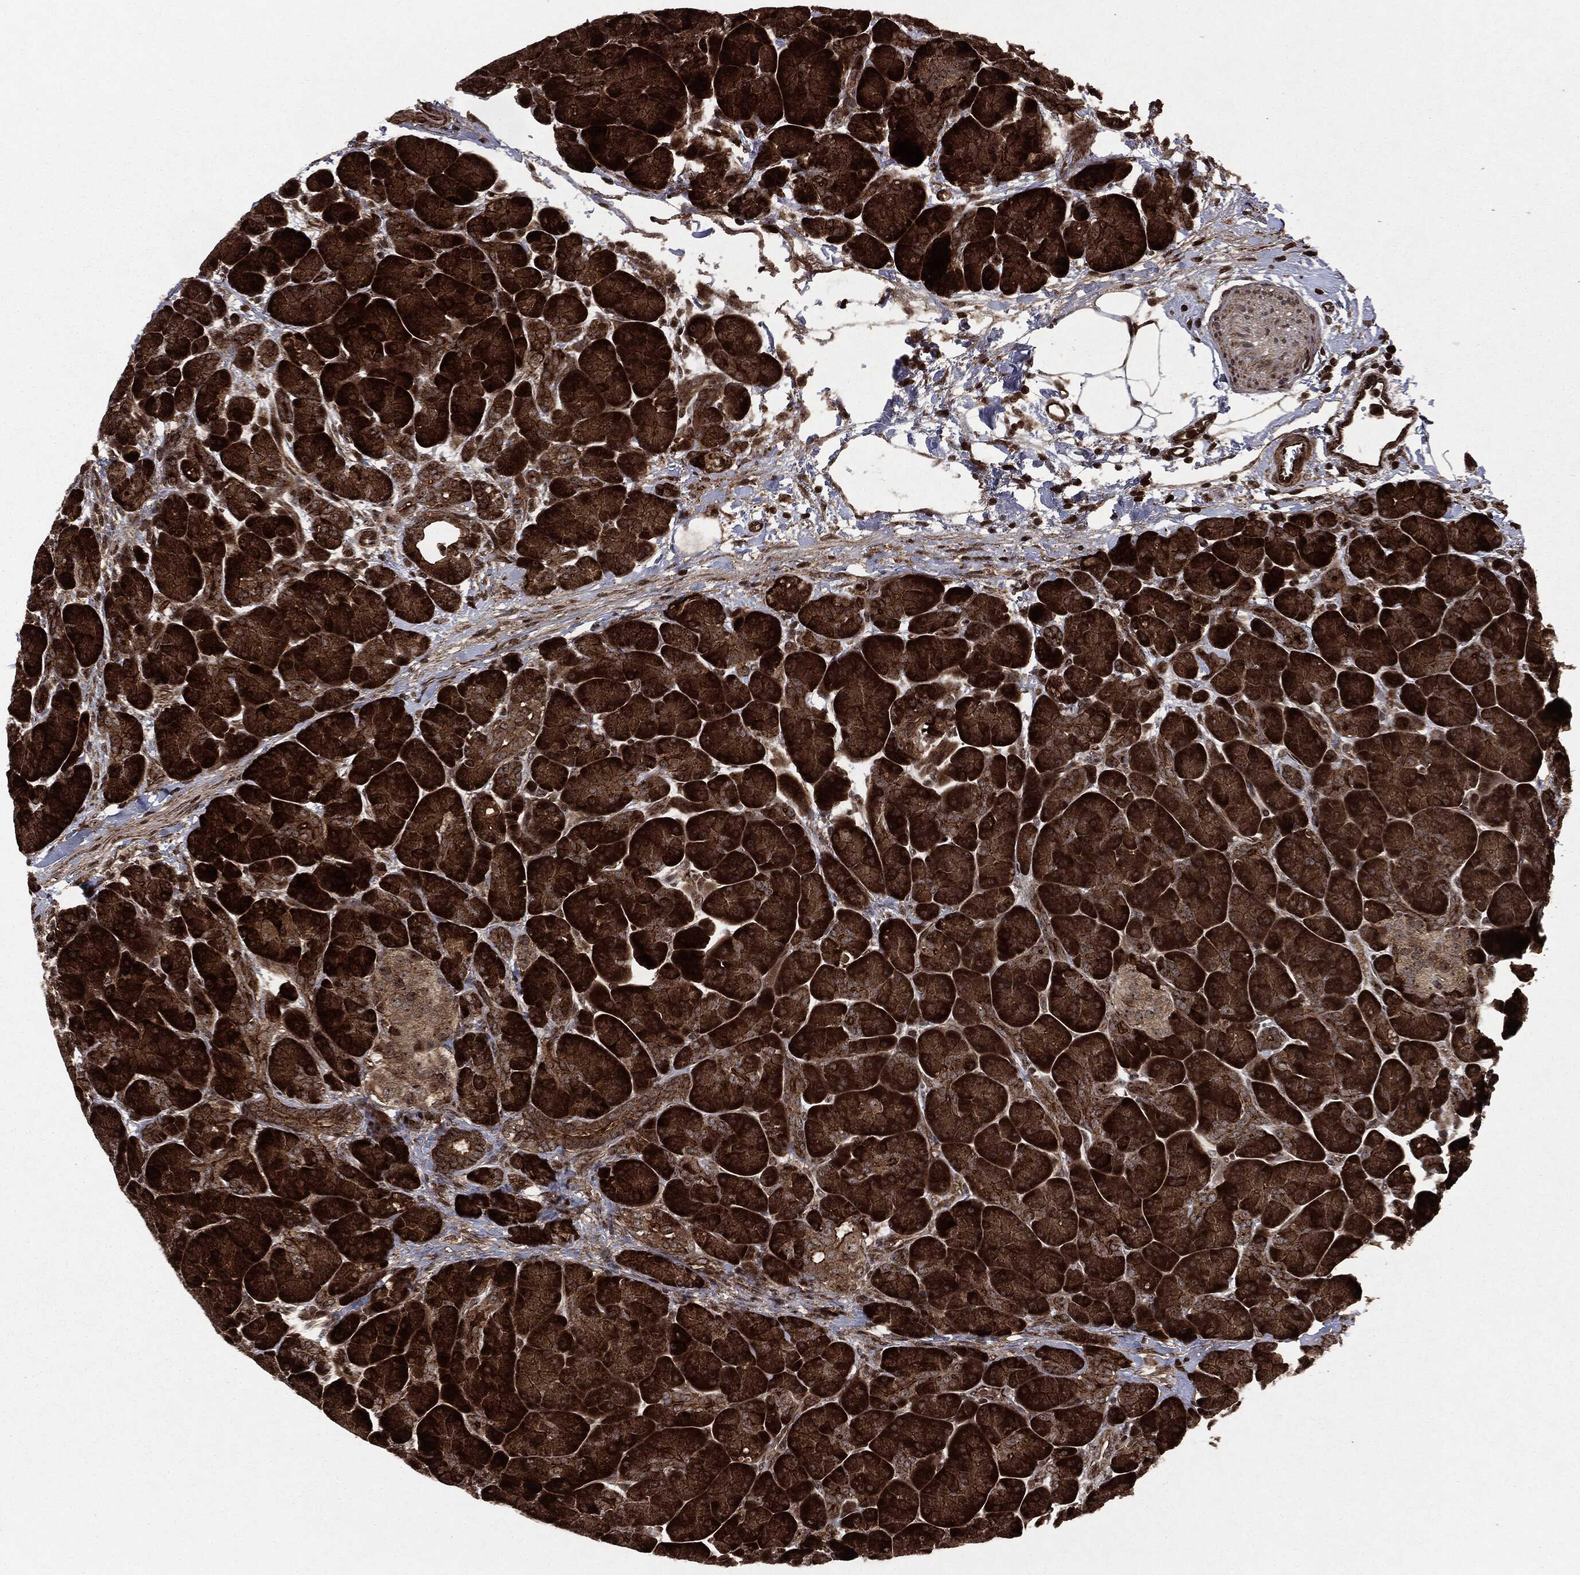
{"staining": {"intensity": "strong", "quantity": ">75%", "location": "cytoplasmic/membranous"}, "tissue": "pancreas", "cell_type": "Exocrine glandular cells", "image_type": "normal", "snomed": [{"axis": "morphology", "description": "Normal tissue, NOS"}, {"axis": "topography", "description": "Pancreas"}], "caption": "IHC of benign human pancreas demonstrates high levels of strong cytoplasmic/membranous positivity in approximately >75% of exocrine glandular cells. The staining was performed using DAB to visualize the protein expression in brown, while the nuclei were stained in blue with hematoxylin (Magnification: 20x).", "gene": "CARD6", "patient": {"sex": "female", "age": 63}}